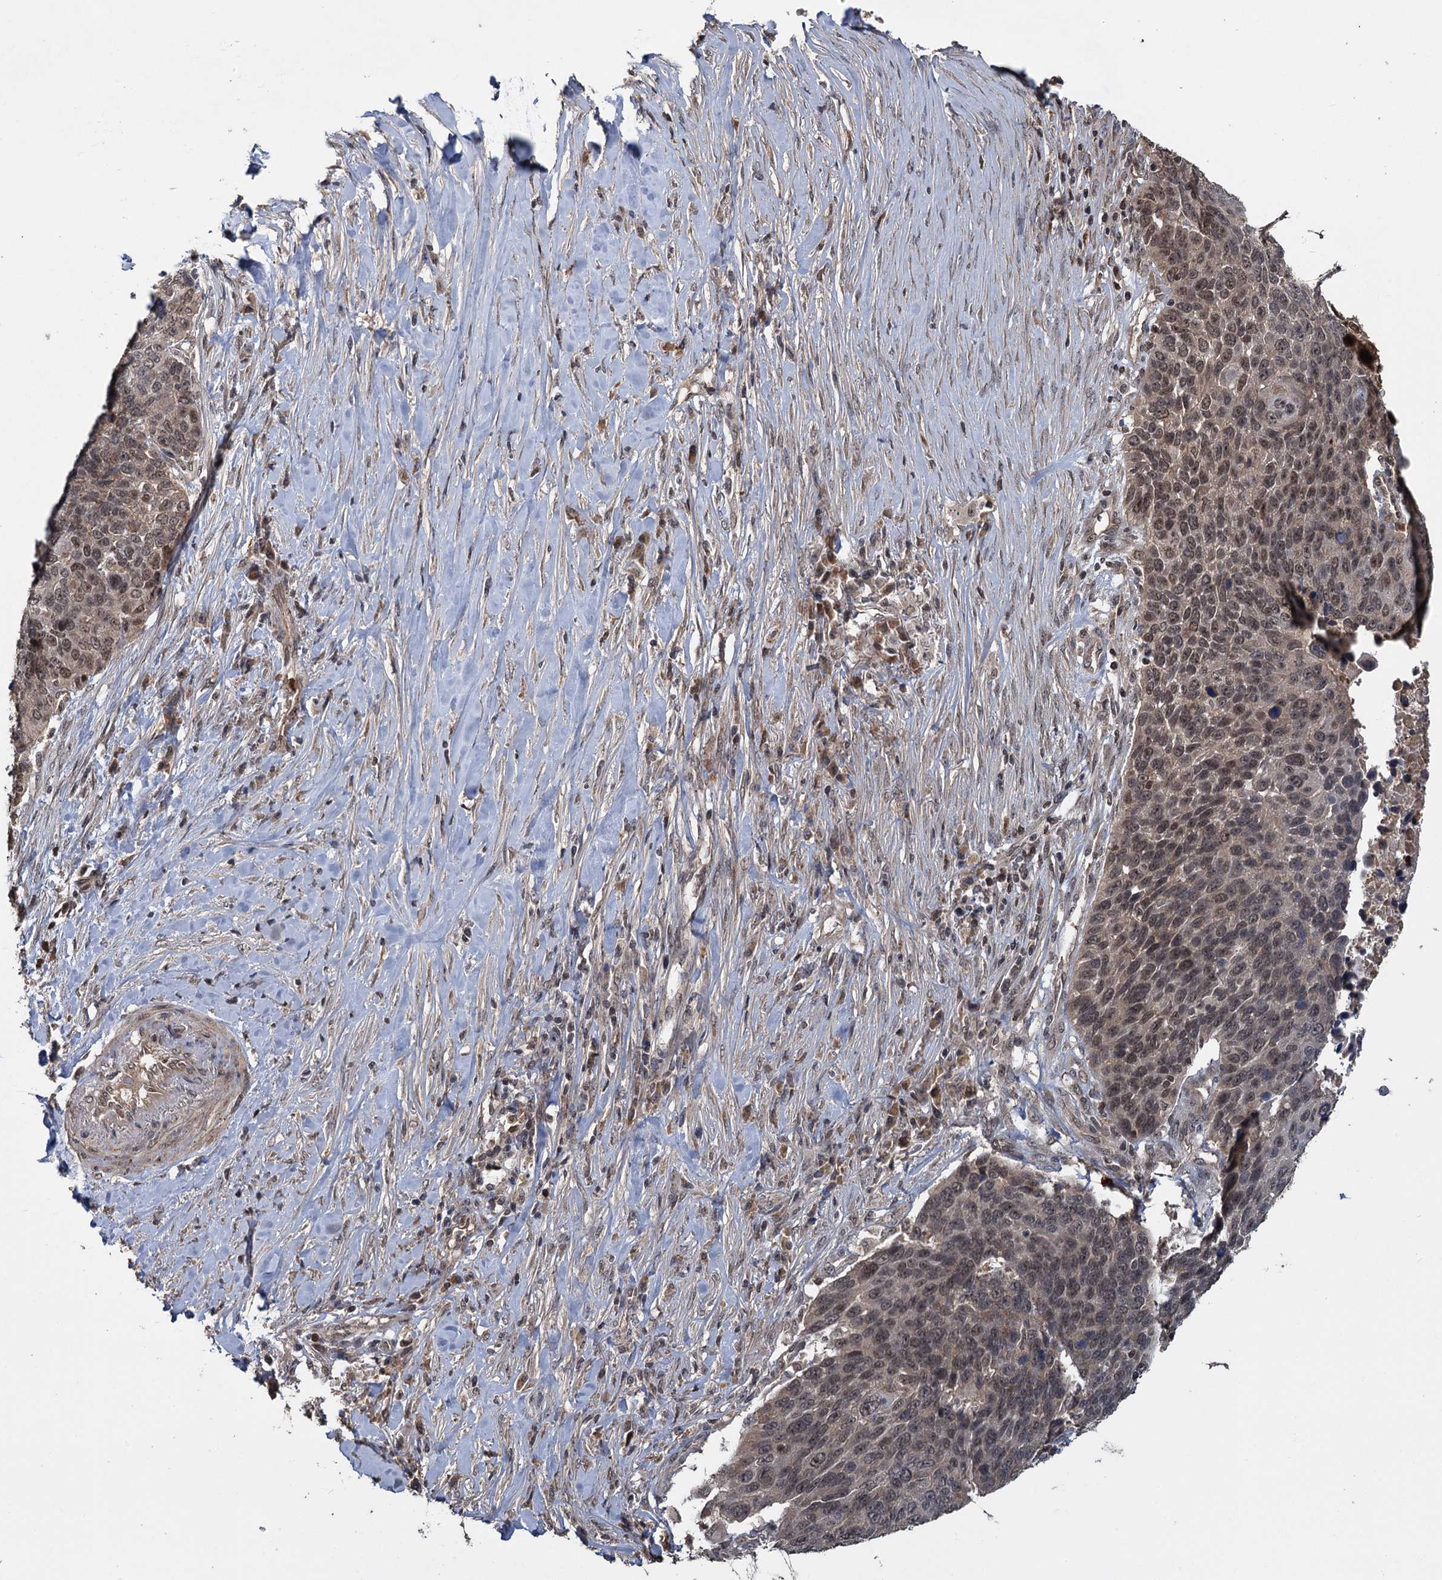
{"staining": {"intensity": "moderate", "quantity": ">75%", "location": "nuclear"}, "tissue": "lung cancer", "cell_type": "Tumor cells", "image_type": "cancer", "snomed": [{"axis": "morphology", "description": "Normal tissue, NOS"}, {"axis": "morphology", "description": "Squamous cell carcinoma, NOS"}, {"axis": "topography", "description": "Lymph node"}, {"axis": "topography", "description": "Lung"}], "caption": "About >75% of tumor cells in lung cancer exhibit moderate nuclear protein positivity as visualized by brown immunohistochemical staining.", "gene": "KANSL2", "patient": {"sex": "male", "age": 66}}